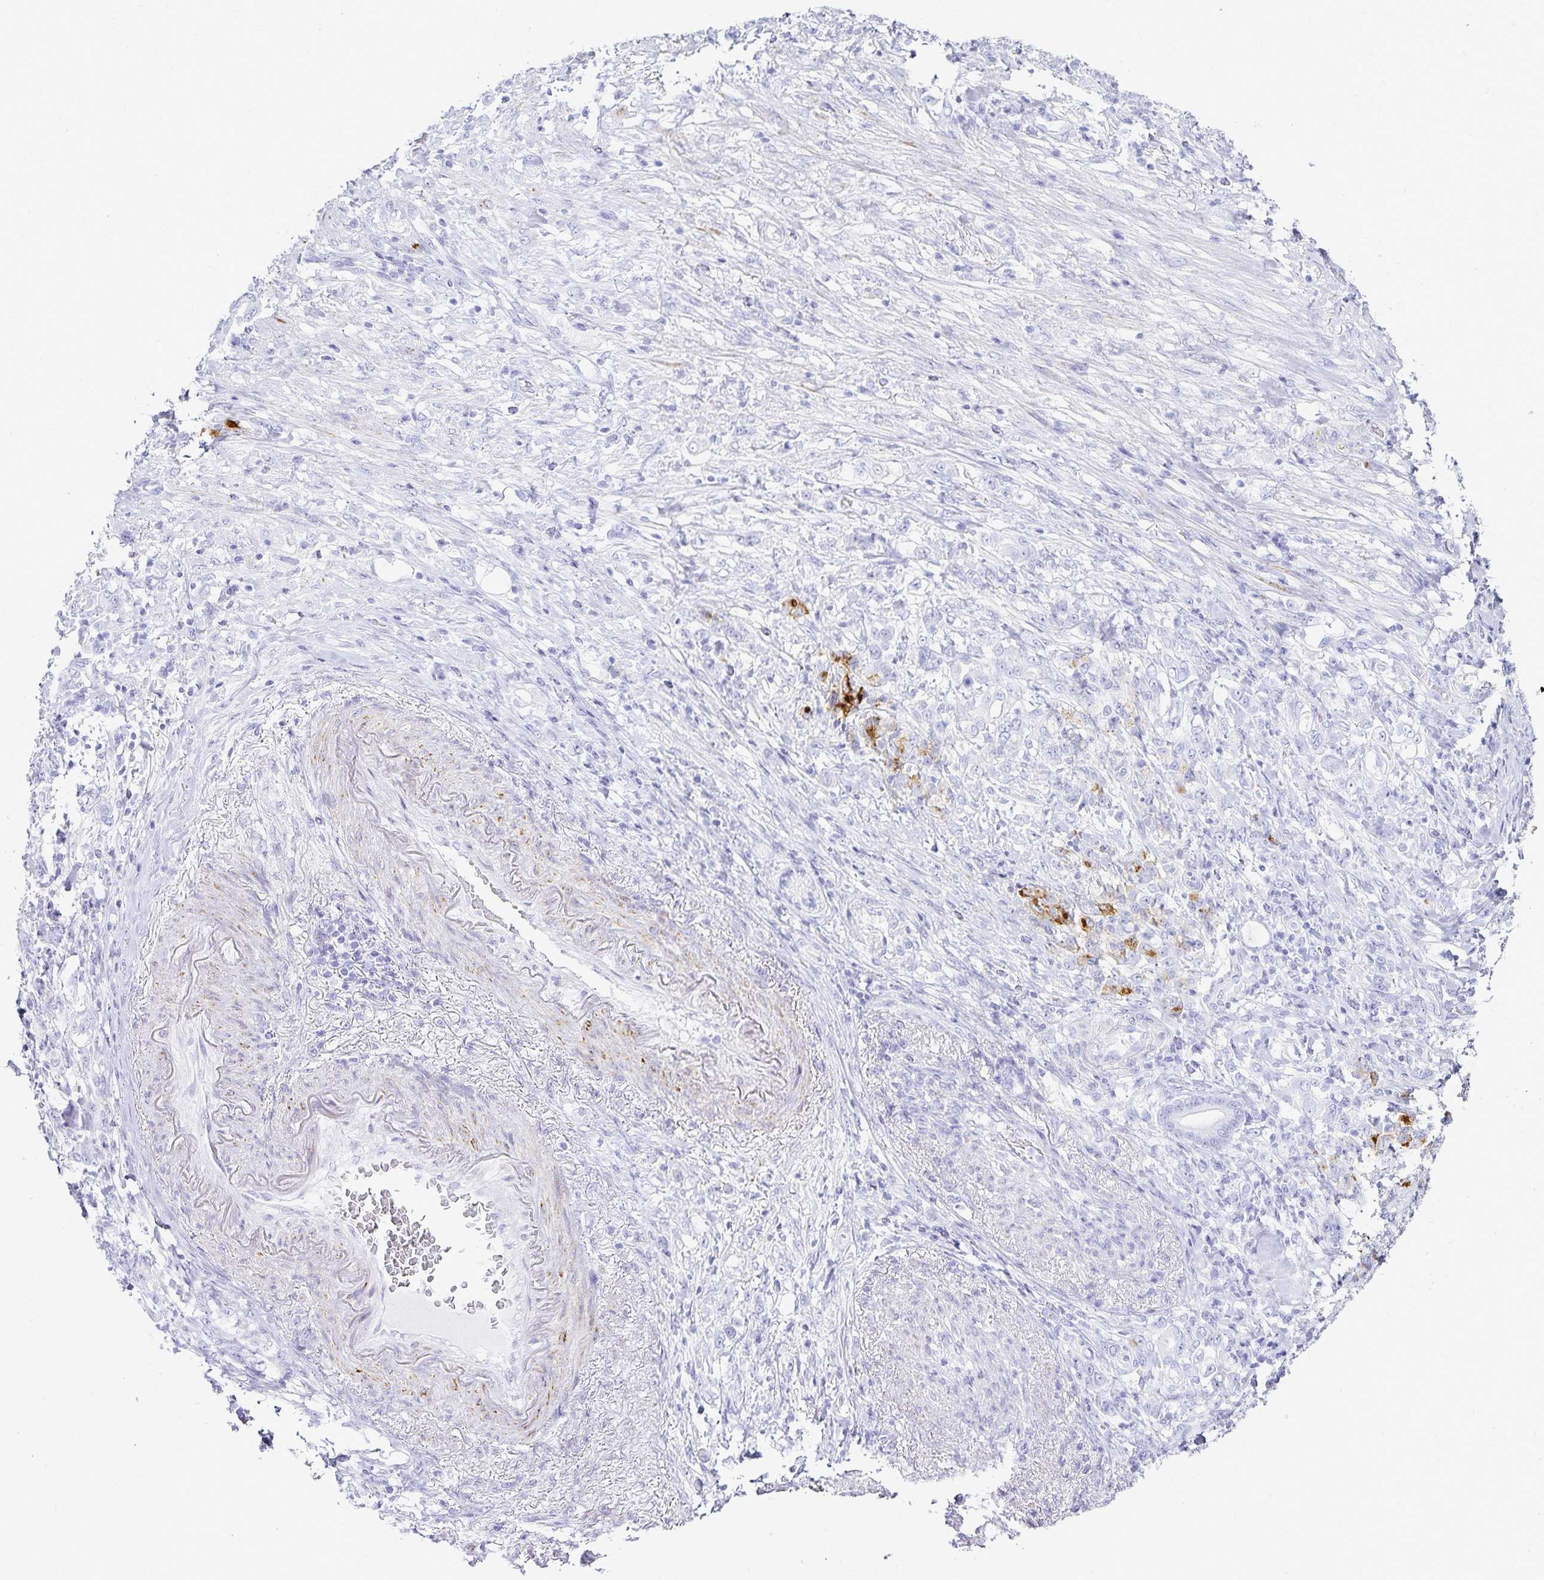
{"staining": {"intensity": "strong", "quantity": "<25%", "location": "cytoplasmic/membranous"}, "tissue": "stomach cancer", "cell_type": "Tumor cells", "image_type": "cancer", "snomed": [{"axis": "morphology", "description": "Adenocarcinoma, NOS"}, {"axis": "topography", "description": "Stomach"}], "caption": "A brown stain shows strong cytoplasmic/membranous staining of a protein in human stomach cancer tumor cells.", "gene": "GP2", "patient": {"sex": "female", "age": 79}}